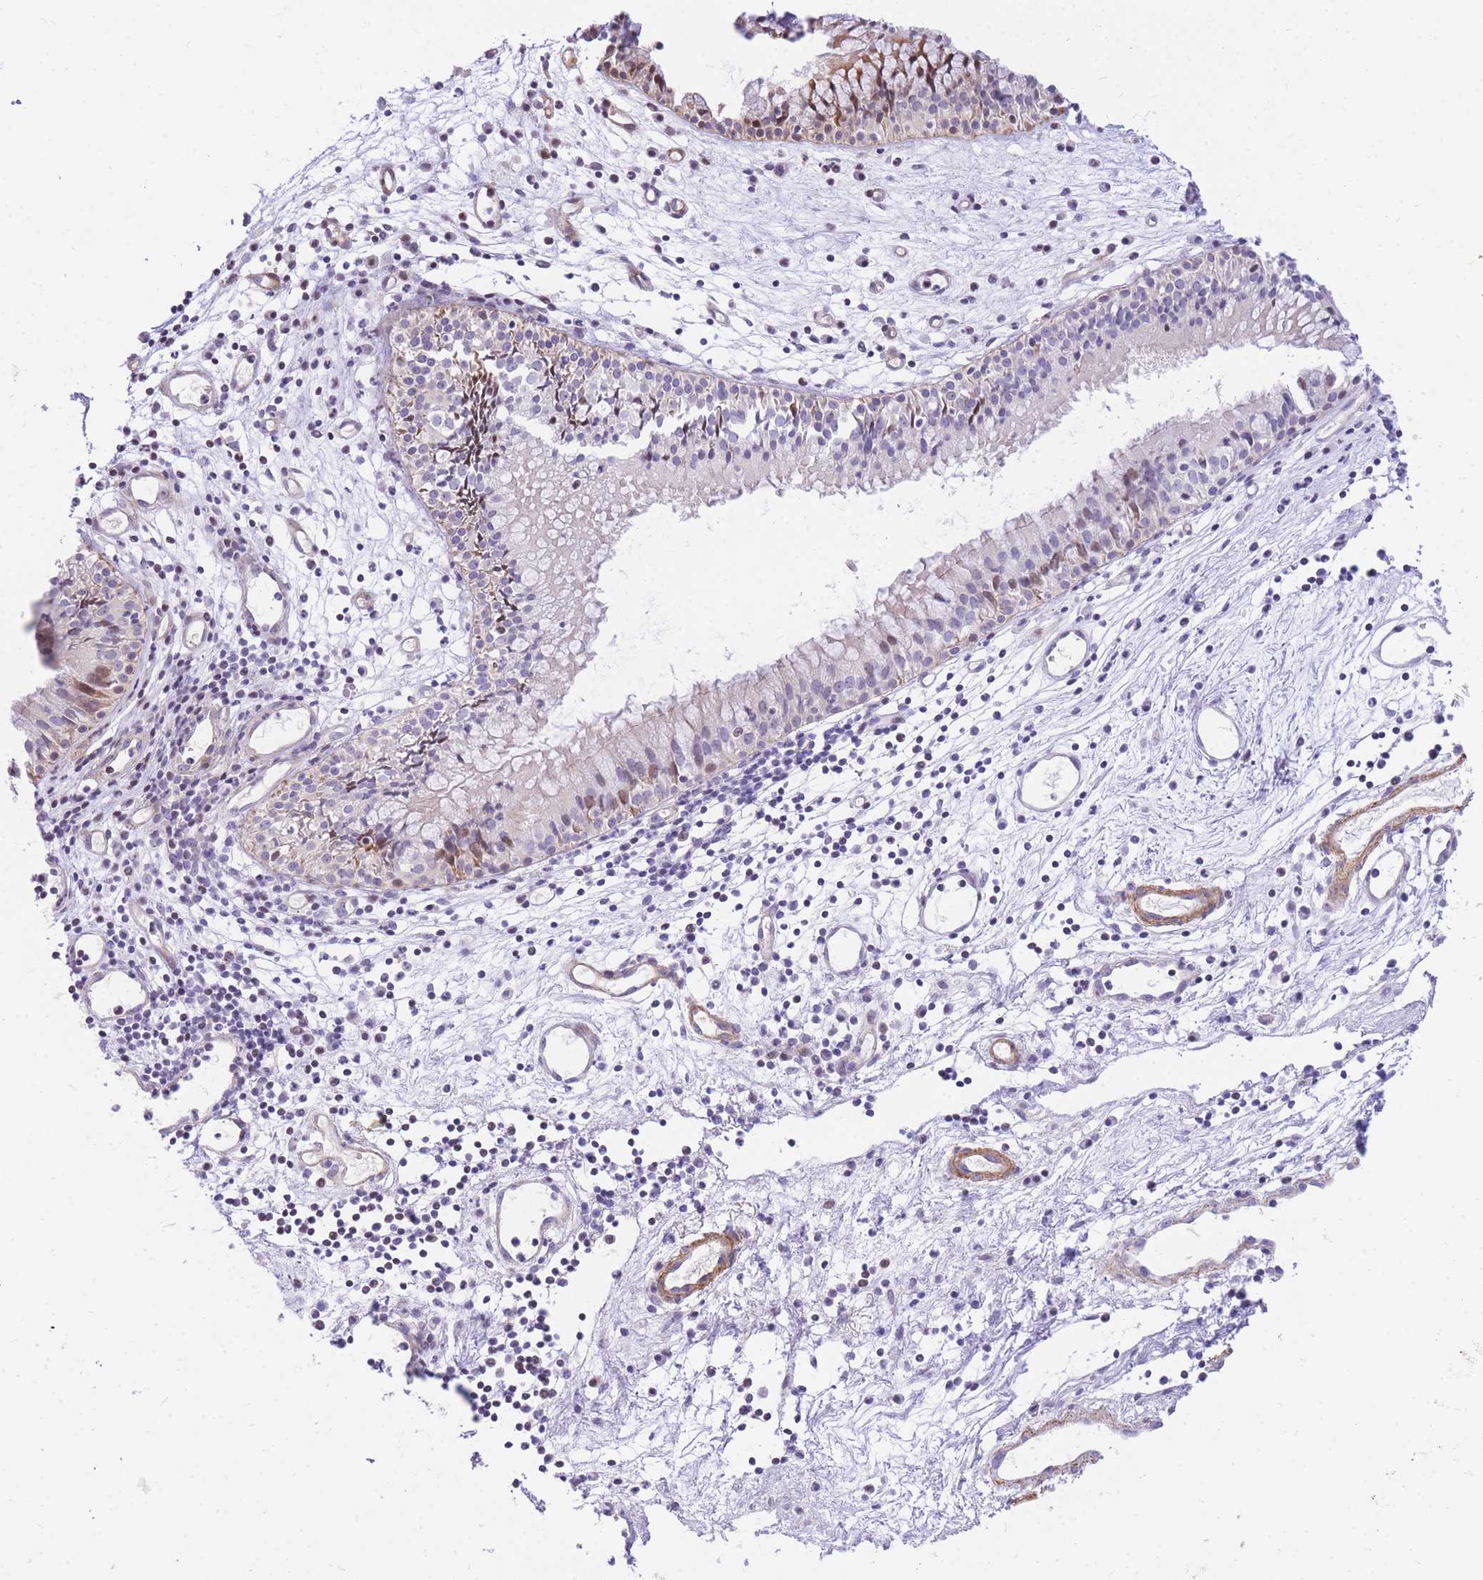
{"staining": {"intensity": "moderate", "quantity": "25%-75%", "location": "cytoplasmic/membranous,nuclear"}, "tissue": "nasopharynx", "cell_type": "Respiratory epithelial cells", "image_type": "normal", "snomed": [{"axis": "morphology", "description": "Normal tissue, NOS"}, {"axis": "topography", "description": "Nasopharynx"}], "caption": "This image reveals IHC staining of normal human nasopharynx, with medium moderate cytoplasmic/membranous,nuclear expression in approximately 25%-75% of respiratory epithelial cells.", "gene": "S100PBP", "patient": {"sex": "male", "age": 82}}